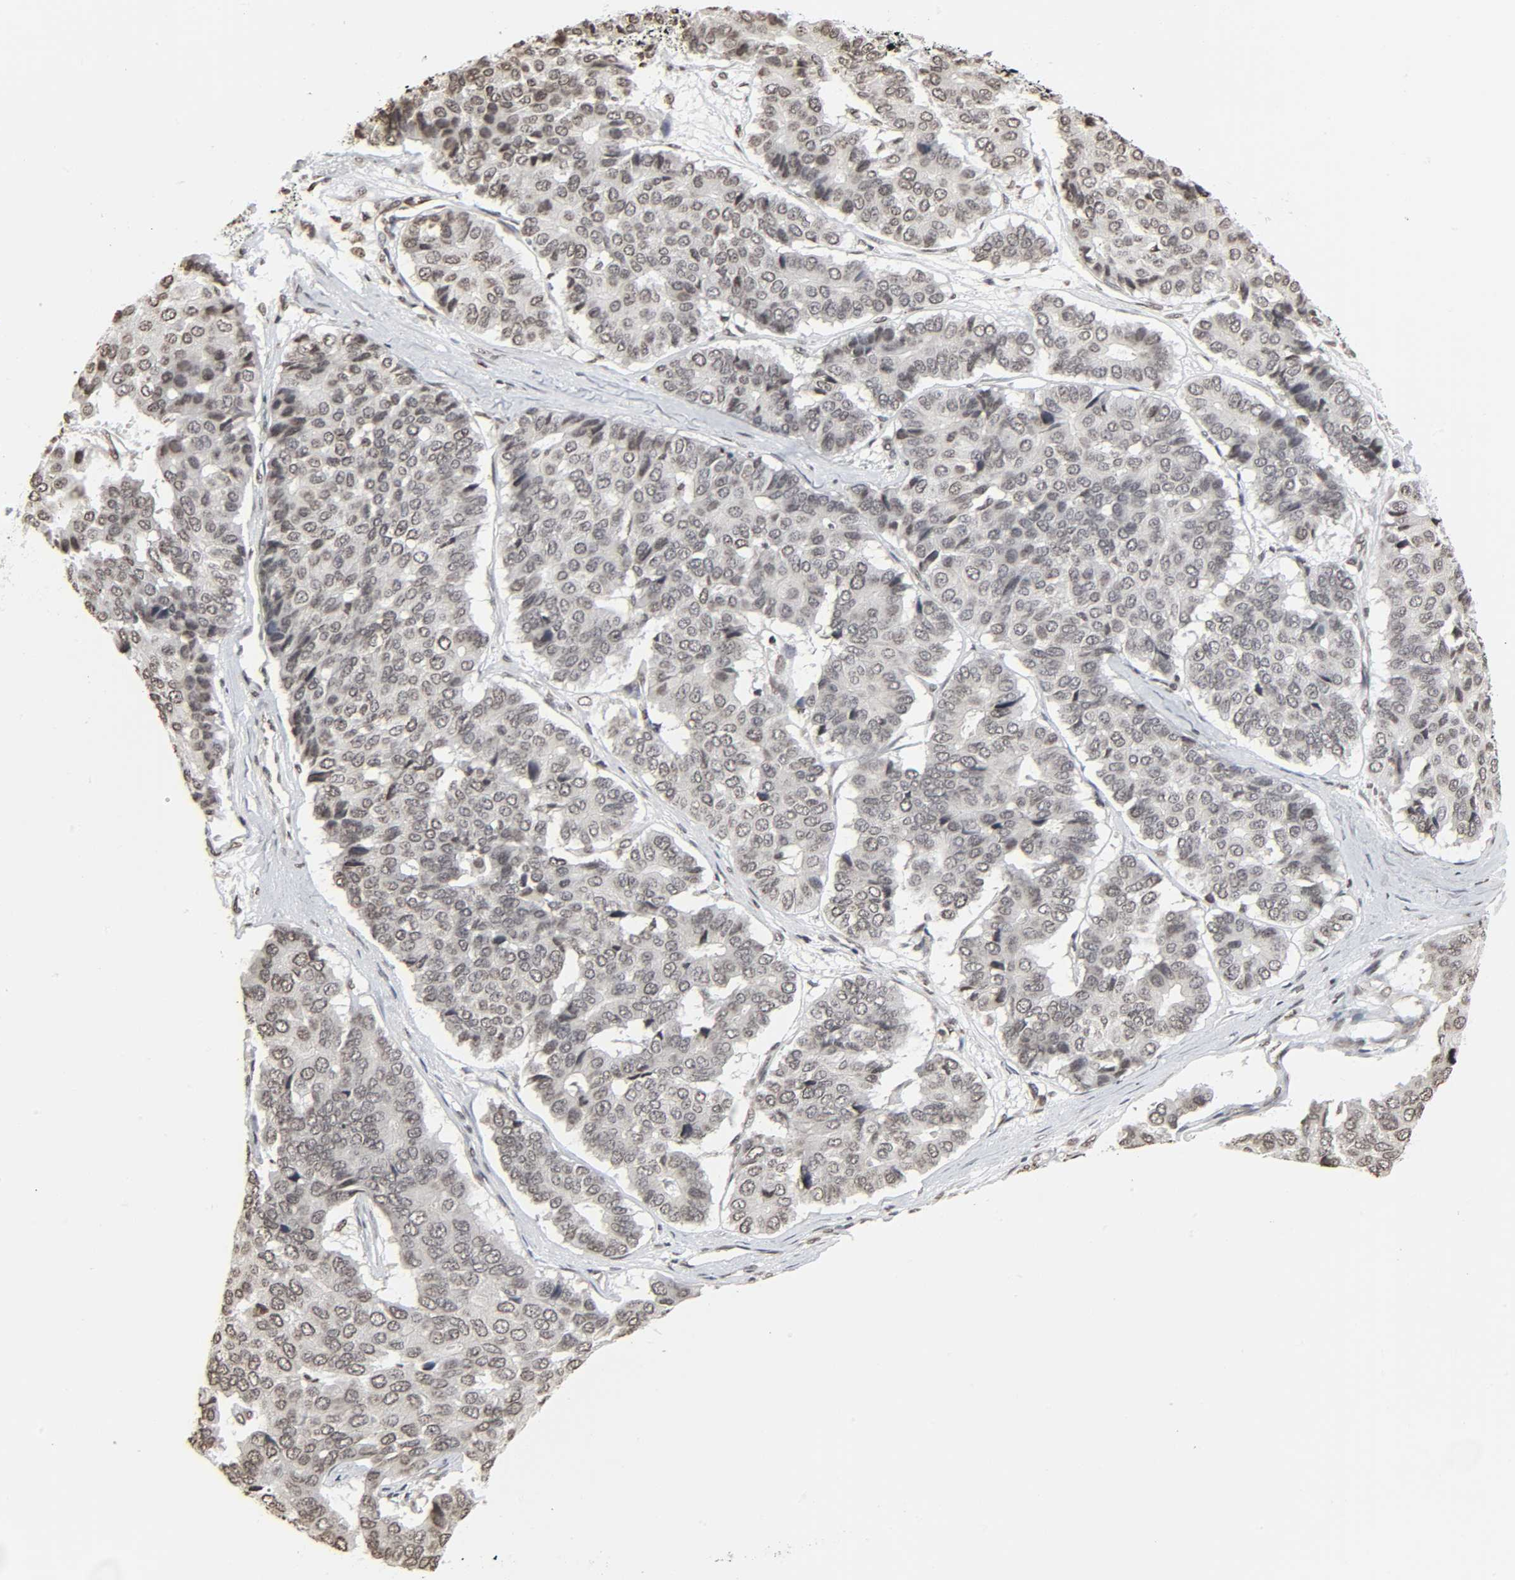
{"staining": {"intensity": "weak", "quantity": ">75%", "location": "nuclear"}, "tissue": "pancreatic cancer", "cell_type": "Tumor cells", "image_type": "cancer", "snomed": [{"axis": "morphology", "description": "Adenocarcinoma, NOS"}, {"axis": "topography", "description": "Pancreas"}], "caption": "Protein analysis of pancreatic cancer tissue shows weak nuclear positivity in about >75% of tumor cells. (IHC, brightfield microscopy, high magnification).", "gene": "ELAVL1", "patient": {"sex": "male", "age": 50}}